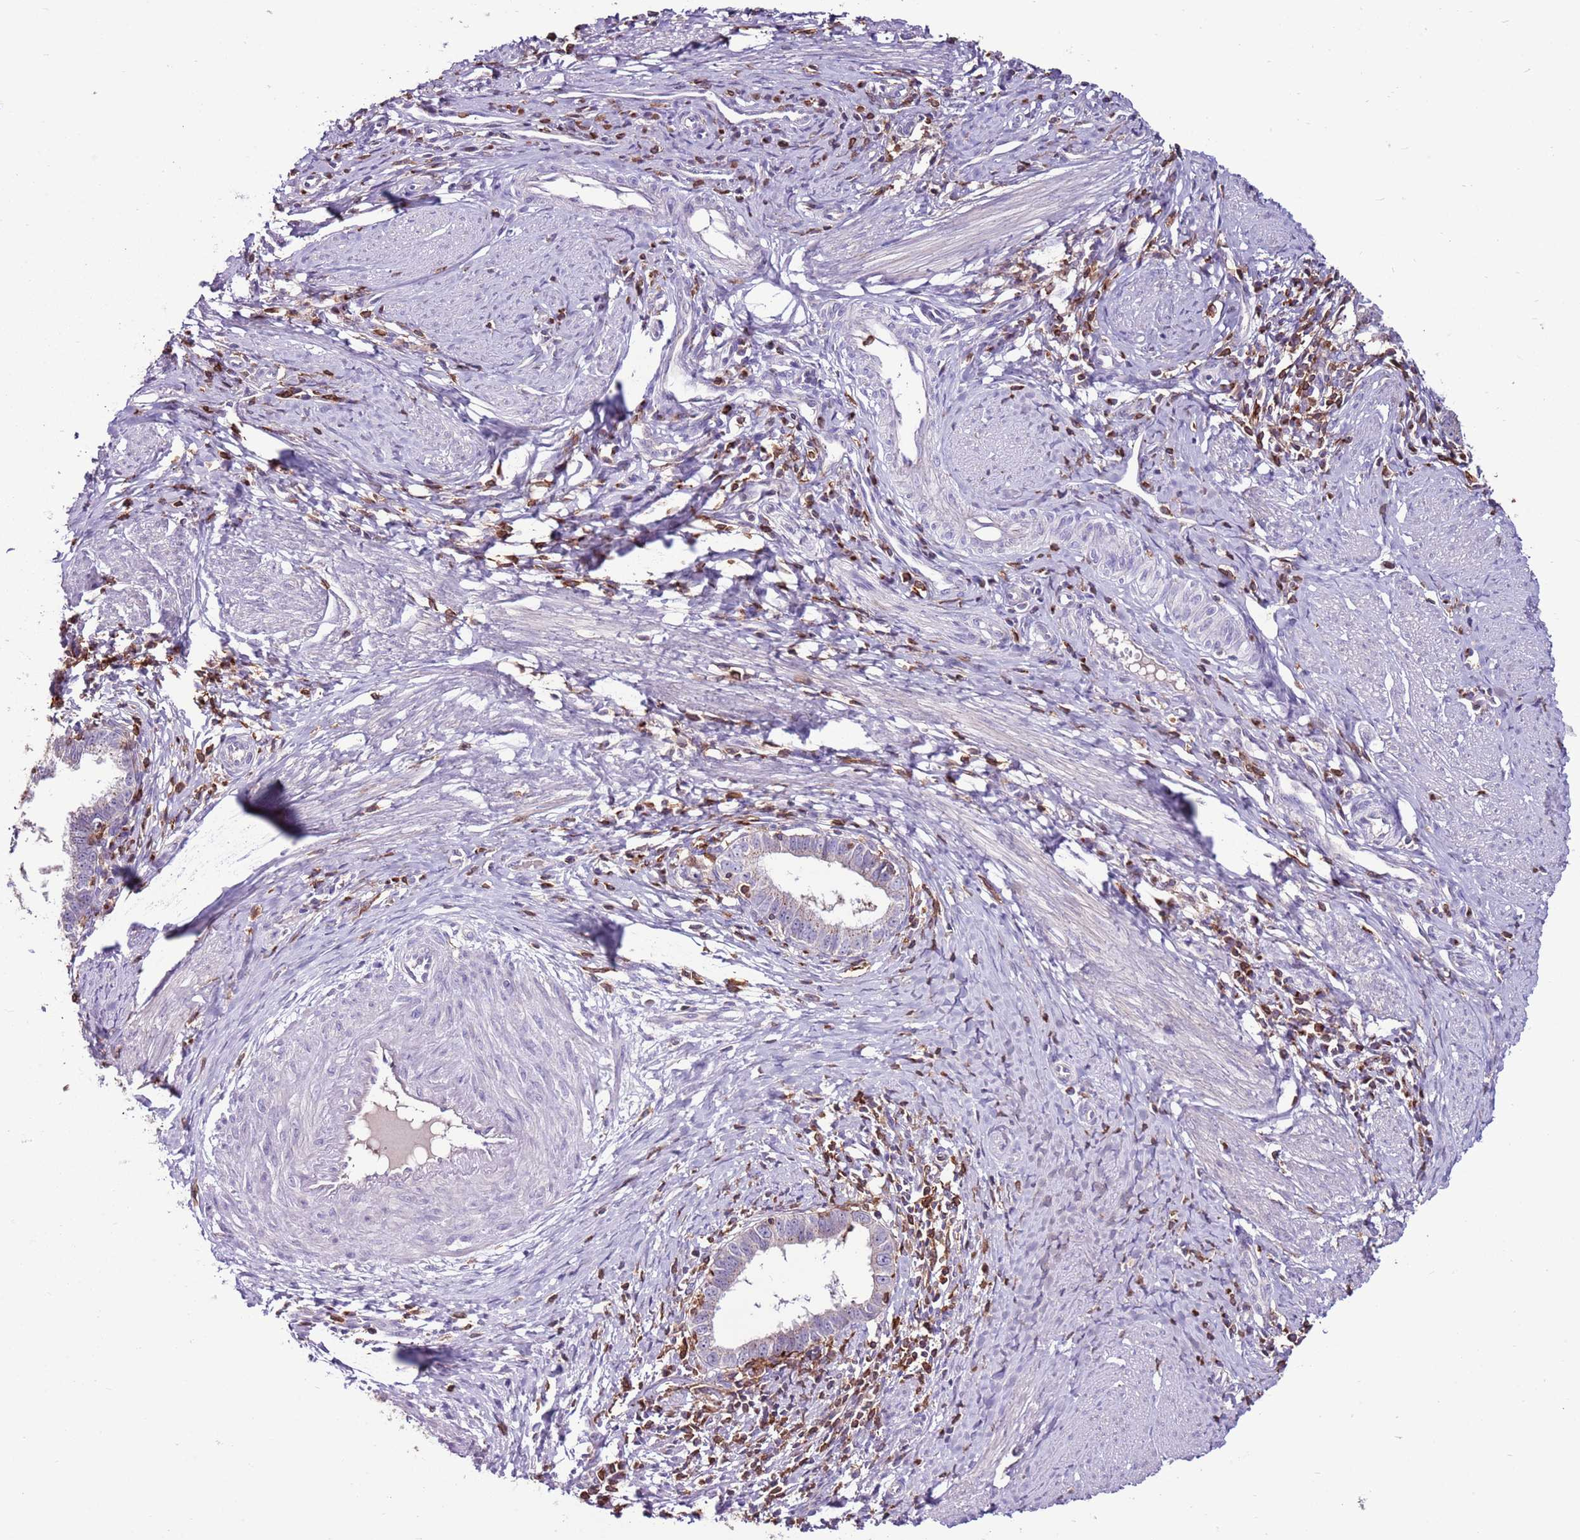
{"staining": {"intensity": "weak", "quantity": "25%-75%", "location": "cytoplasmic/membranous"}, "tissue": "cervical cancer", "cell_type": "Tumor cells", "image_type": "cancer", "snomed": [{"axis": "morphology", "description": "Adenocarcinoma, NOS"}, {"axis": "topography", "description": "Cervix"}], "caption": "Tumor cells reveal low levels of weak cytoplasmic/membranous positivity in about 25%-75% of cells in cervical adenocarcinoma. (DAB = brown stain, brightfield microscopy at high magnification).", "gene": "ZSWIM1", "patient": {"sex": "female", "age": 36}}